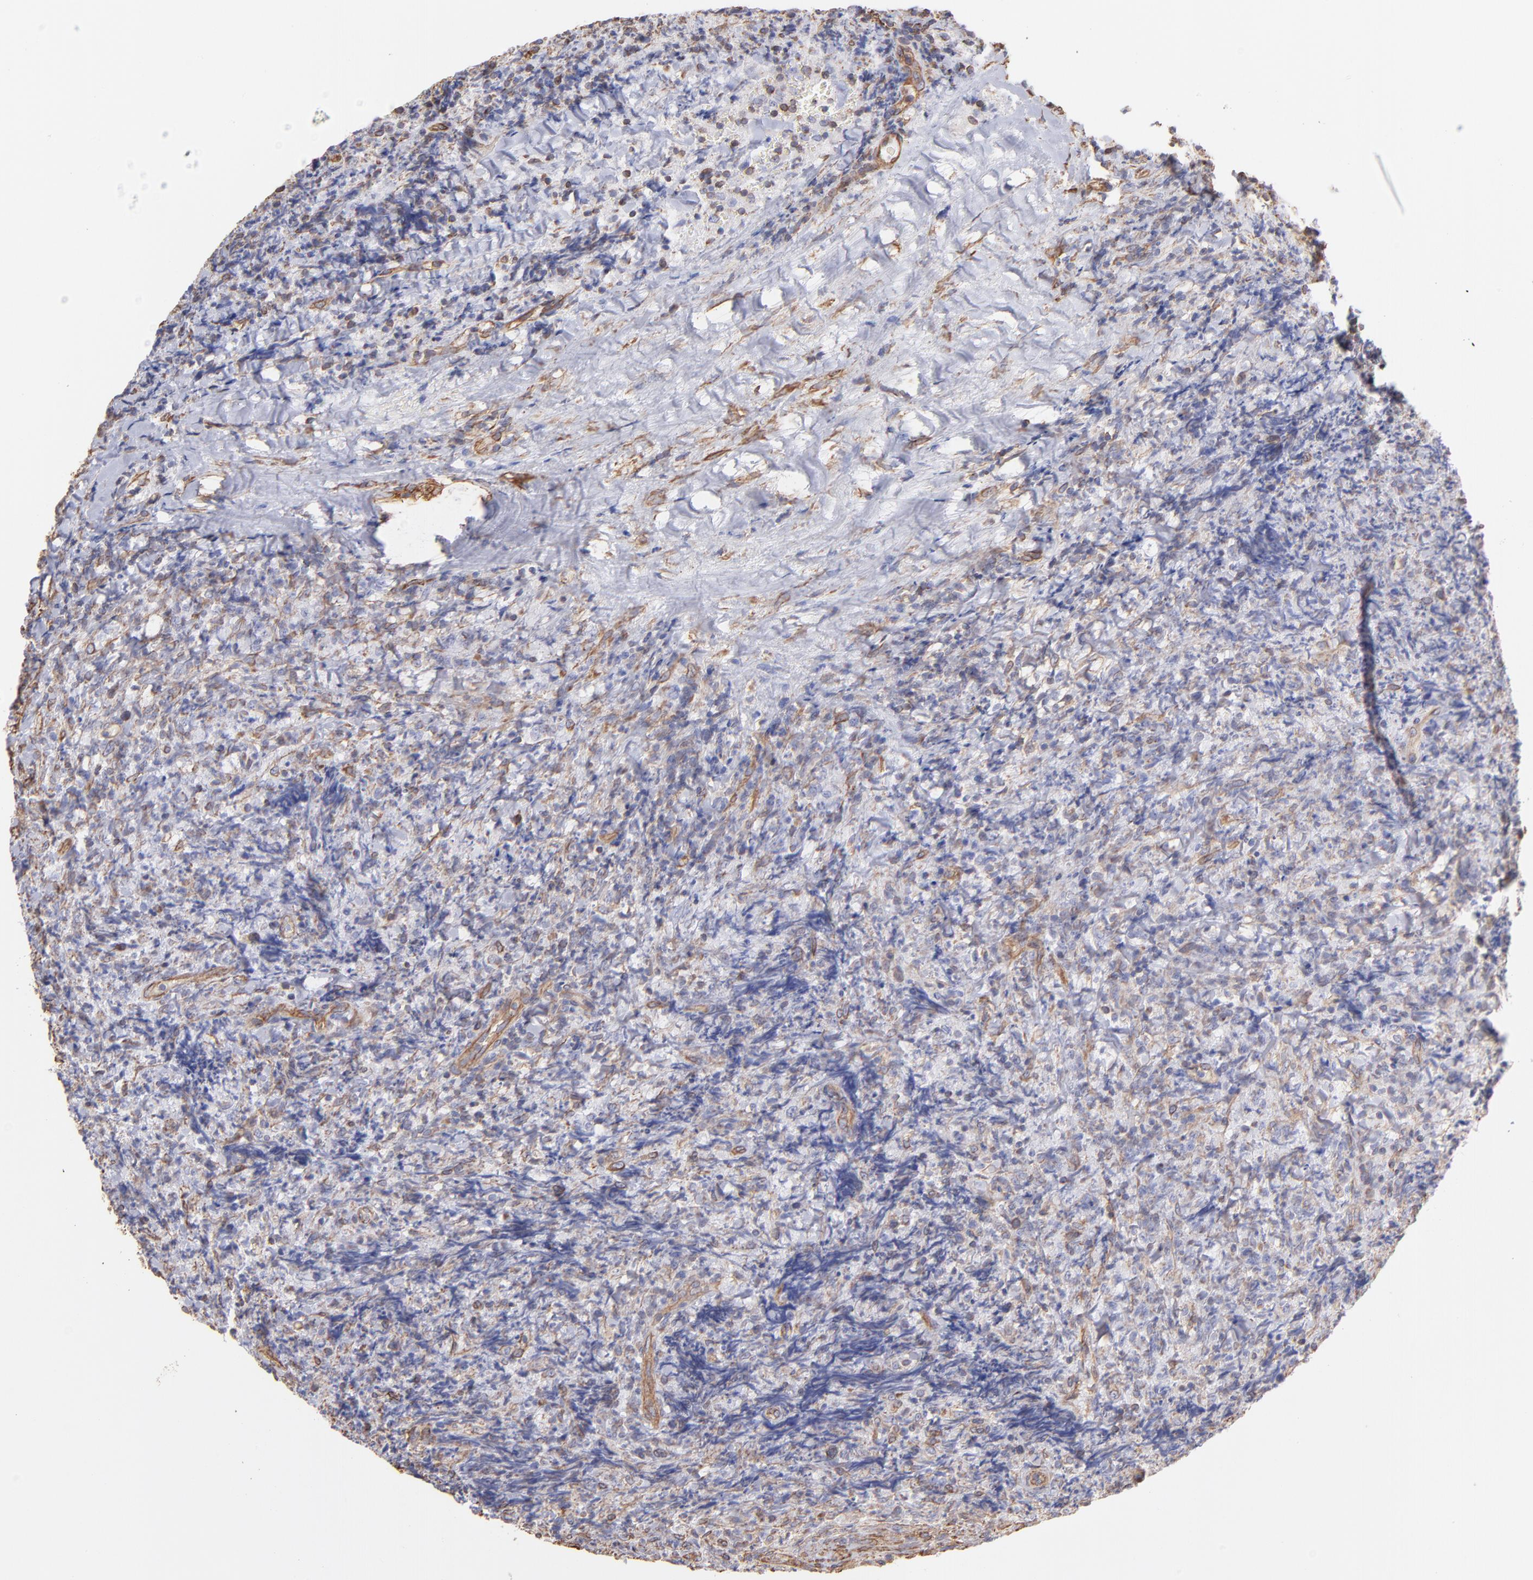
{"staining": {"intensity": "weak", "quantity": "25%-75%", "location": "cytoplasmic/membranous"}, "tissue": "lymphoma", "cell_type": "Tumor cells", "image_type": "cancer", "snomed": [{"axis": "morphology", "description": "Malignant lymphoma, non-Hodgkin's type, High grade"}, {"axis": "topography", "description": "Tonsil"}], "caption": "Tumor cells reveal low levels of weak cytoplasmic/membranous expression in about 25%-75% of cells in lymphoma. Nuclei are stained in blue.", "gene": "PLEC", "patient": {"sex": "female", "age": 36}}